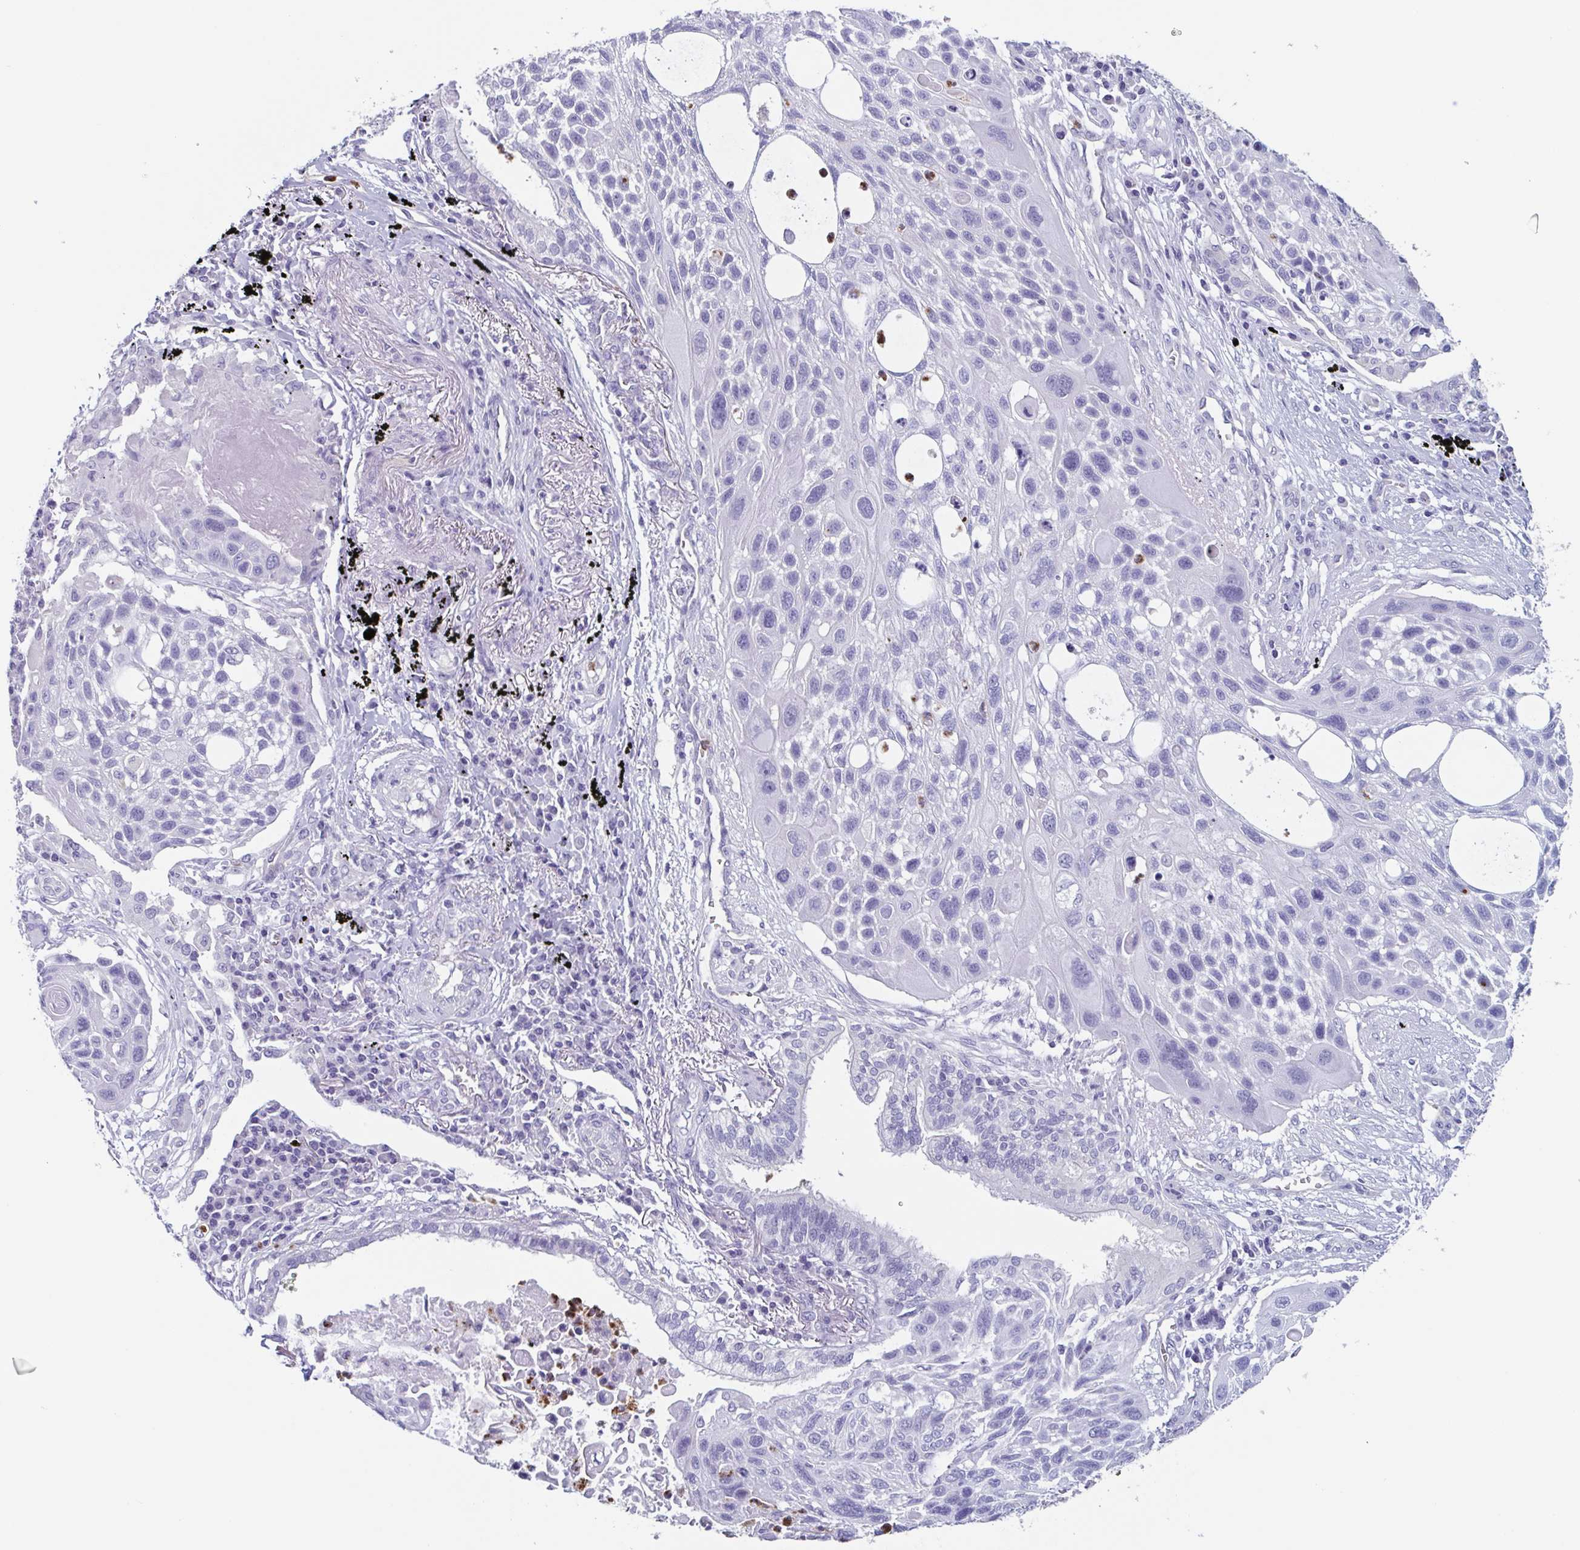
{"staining": {"intensity": "negative", "quantity": "none", "location": "none"}, "tissue": "lung cancer", "cell_type": "Tumor cells", "image_type": "cancer", "snomed": [{"axis": "morphology", "description": "Squamous cell carcinoma, NOS"}, {"axis": "topography", "description": "Lung"}], "caption": "High magnification brightfield microscopy of lung cancer (squamous cell carcinoma) stained with DAB (brown) and counterstained with hematoxylin (blue): tumor cells show no significant expression. (Stains: DAB immunohistochemistry (IHC) with hematoxylin counter stain, Microscopy: brightfield microscopy at high magnification).", "gene": "BPI", "patient": {"sex": "male", "age": 78}}